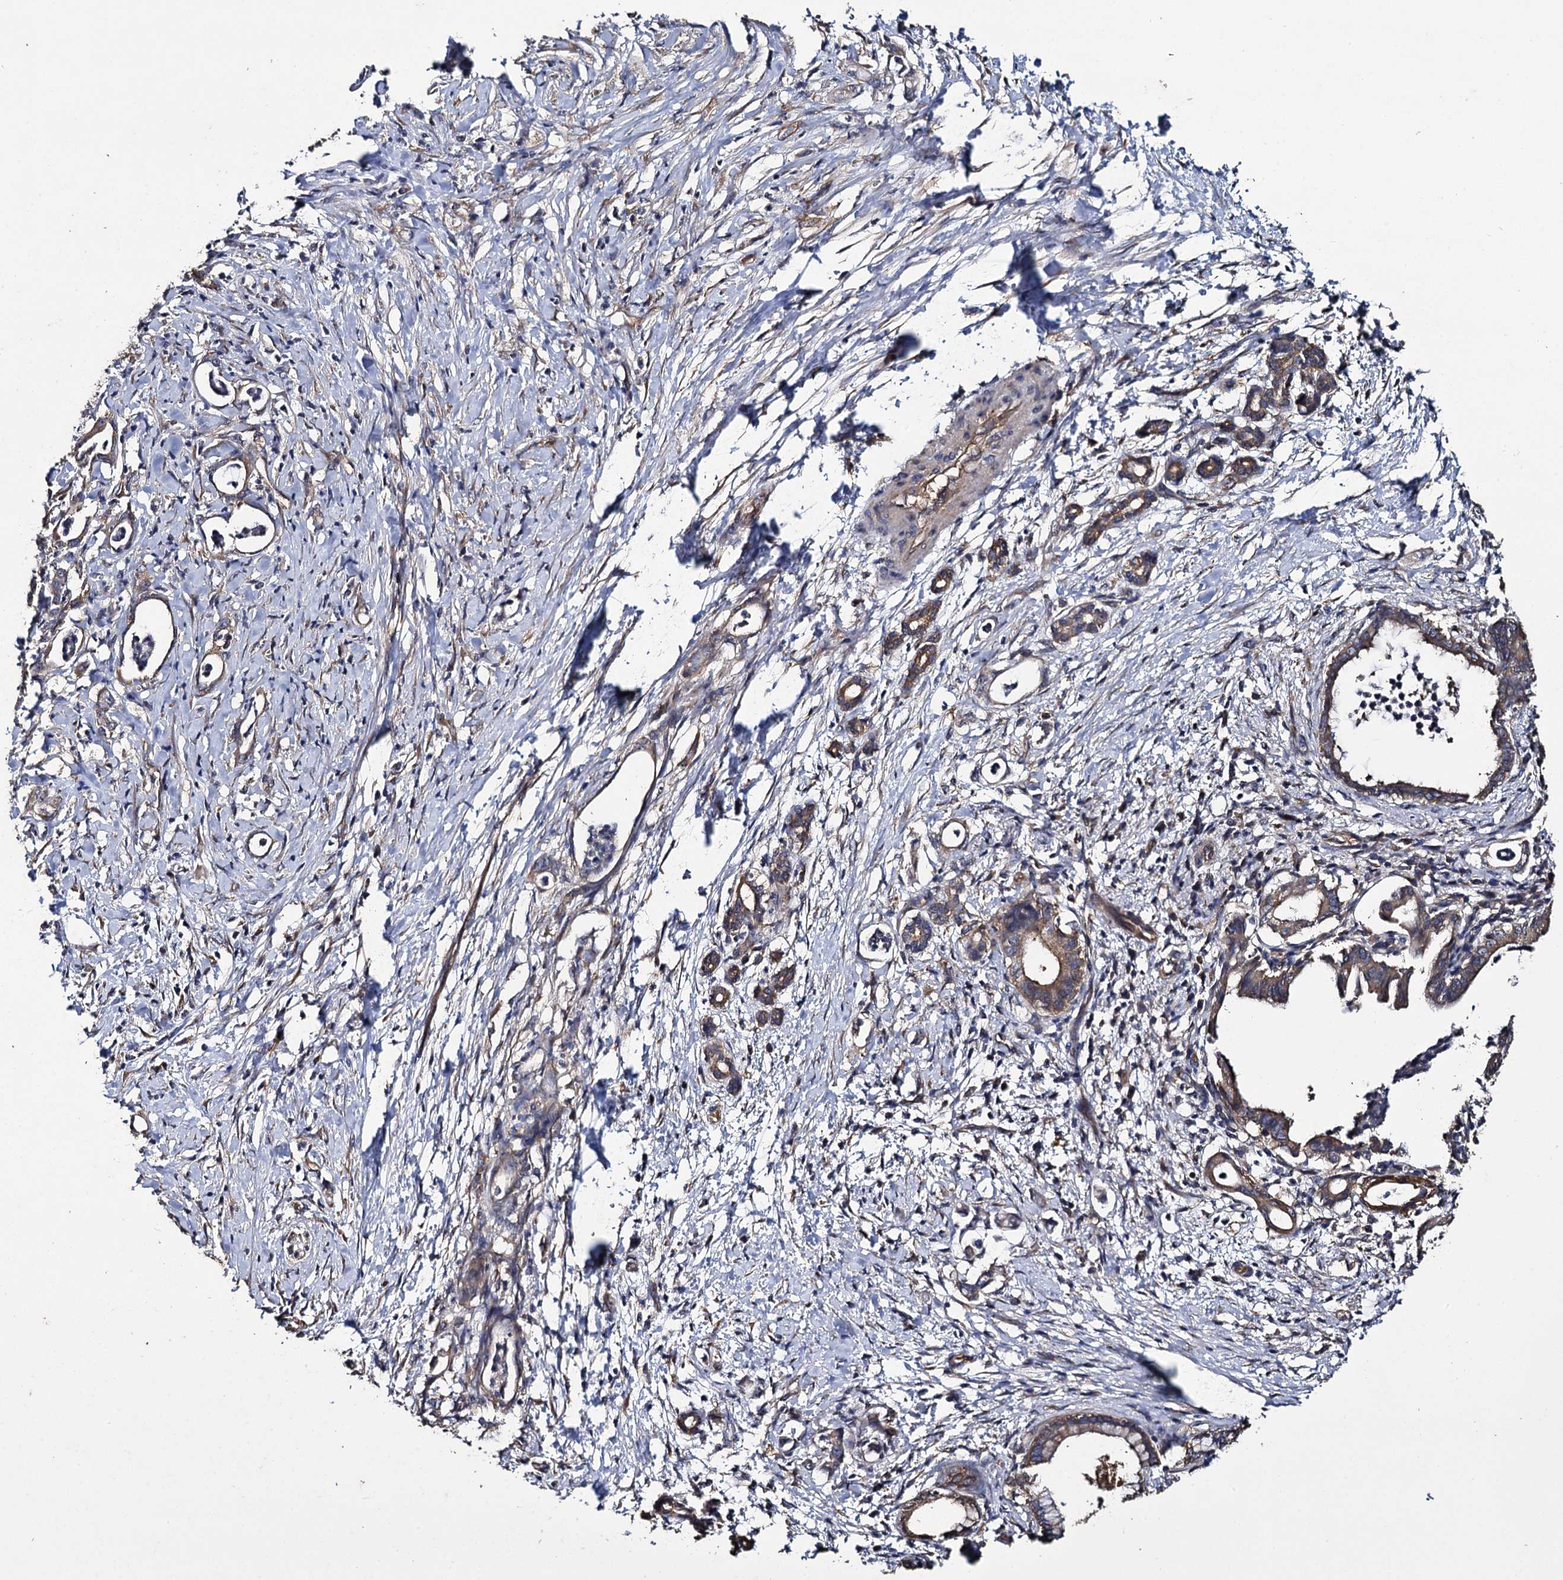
{"staining": {"intensity": "moderate", "quantity": ">75%", "location": "cytoplasmic/membranous"}, "tissue": "pancreatic cancer", "cell_type": "Tumor cells", "image_type": "cancer", "snomed": [{"axis": "morphology", "description": "Adenocarcinoma, NOS"}, {"axis": "topography", "description": "Pancreas"}], "caption": "The histopathology image demonstrates a brown stain indicating the presence of a protein in the cytoplasmic/membranous of tumor cells in pancreatic adenocarcinoma. (brown staining indicates protein expression, while blue staining denotes nuclei).", "gene": "TTC23", "patient": {"sex": "female", "age": 55}}